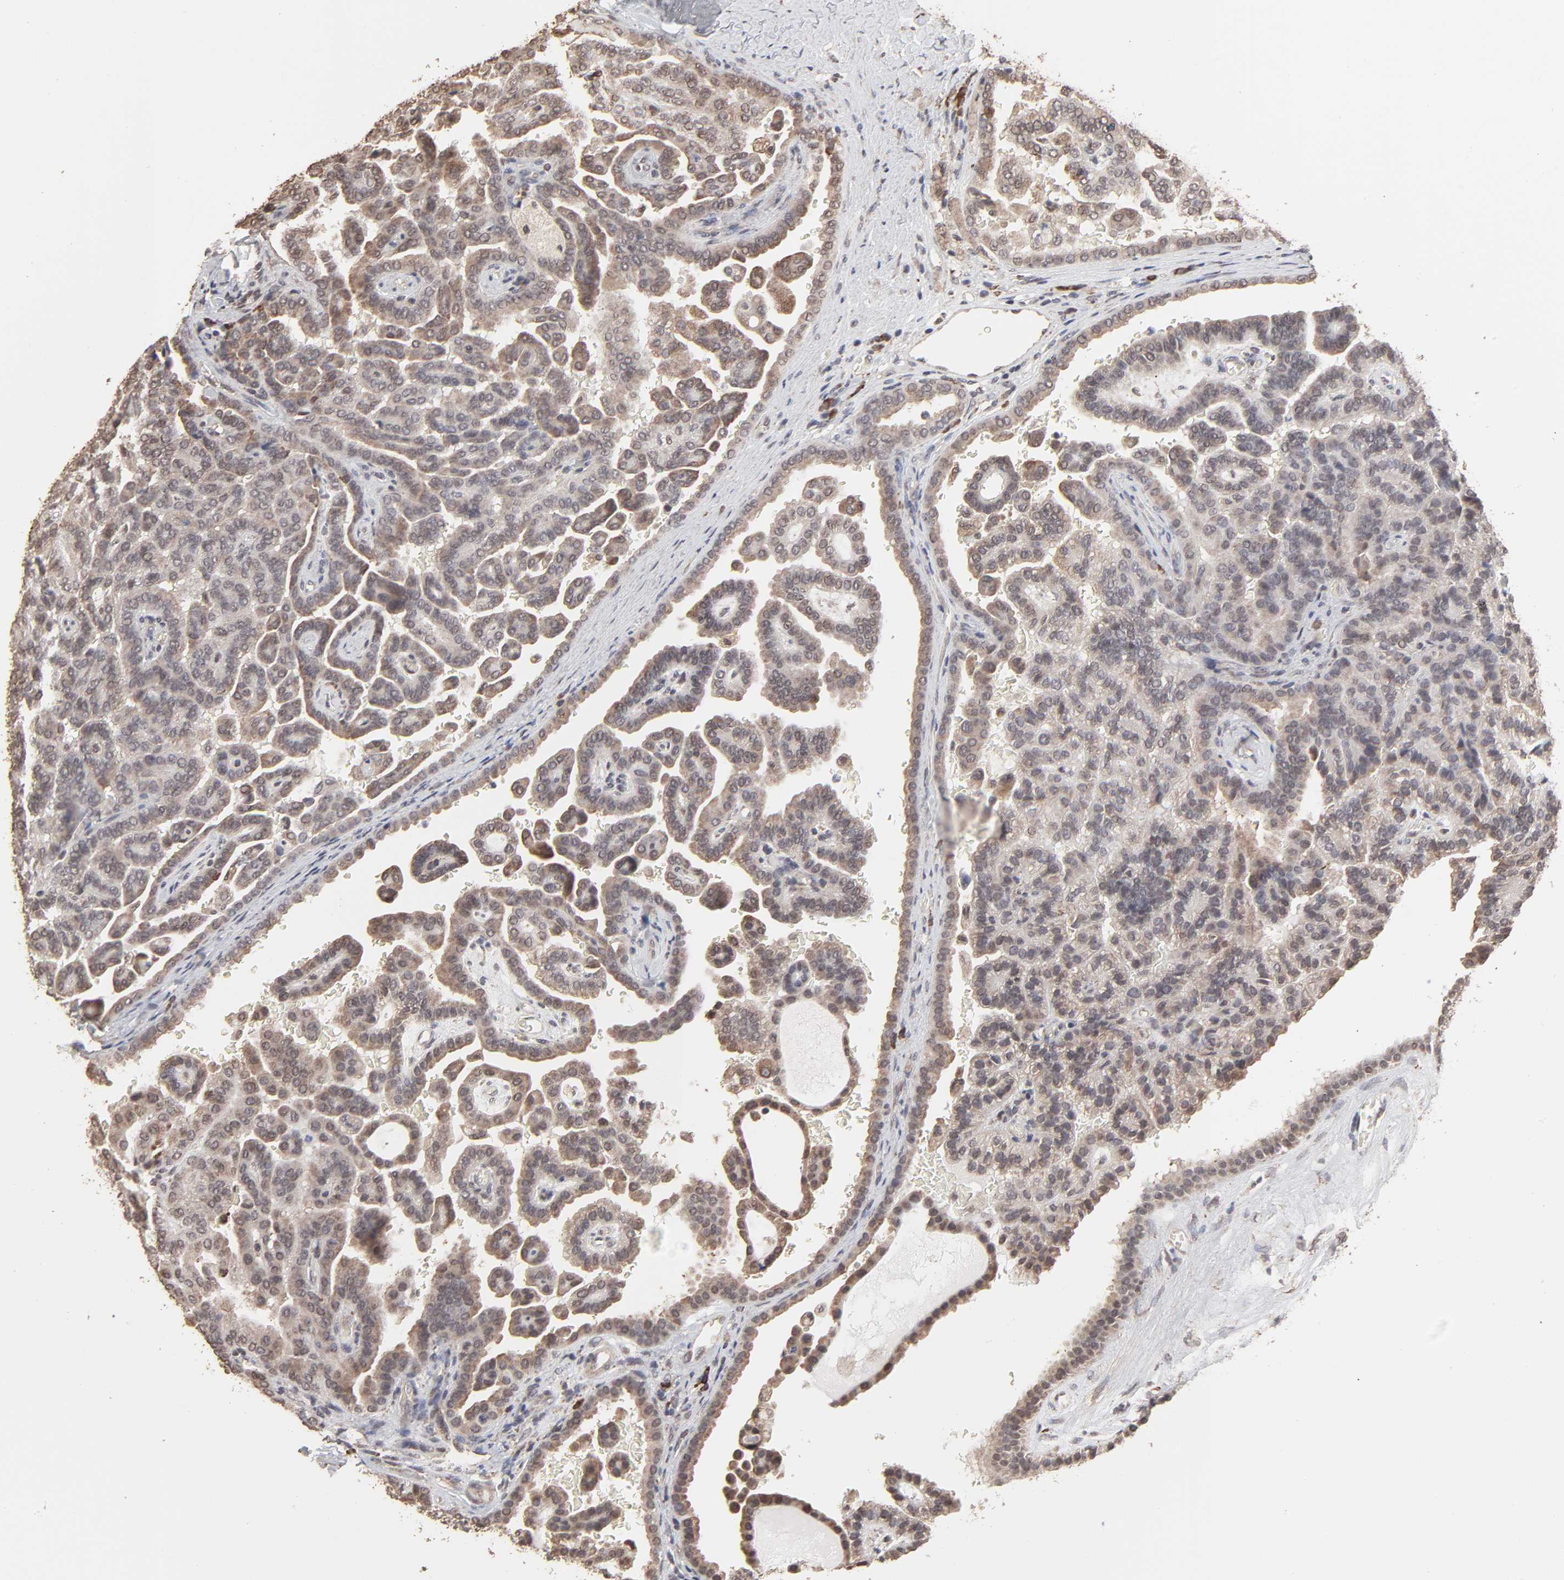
{"staining": {"intensity": "moderate", "quantity": ">75%", "location": "cytoplasmic/membranous"}, "tissue": "renal cancer", "cell_type": "Tumor cells", "image_type": "cancer", "snomed": [{"axis": "morphology", "description": "Adenocarcinoma, NOS"}, {"axis": "topography", "description": "Kidney"}], "caption": "High-magnification brightfield microscopy of renal cancer stained with DAB (brown) and counterstained with hematoxylin (blue). tumor cells exhibit moderate cytoplasmic/membranous staining is present in about>75% of cells.", "gene": "CHM", "patient": {"sex": "male", "age": 61}}